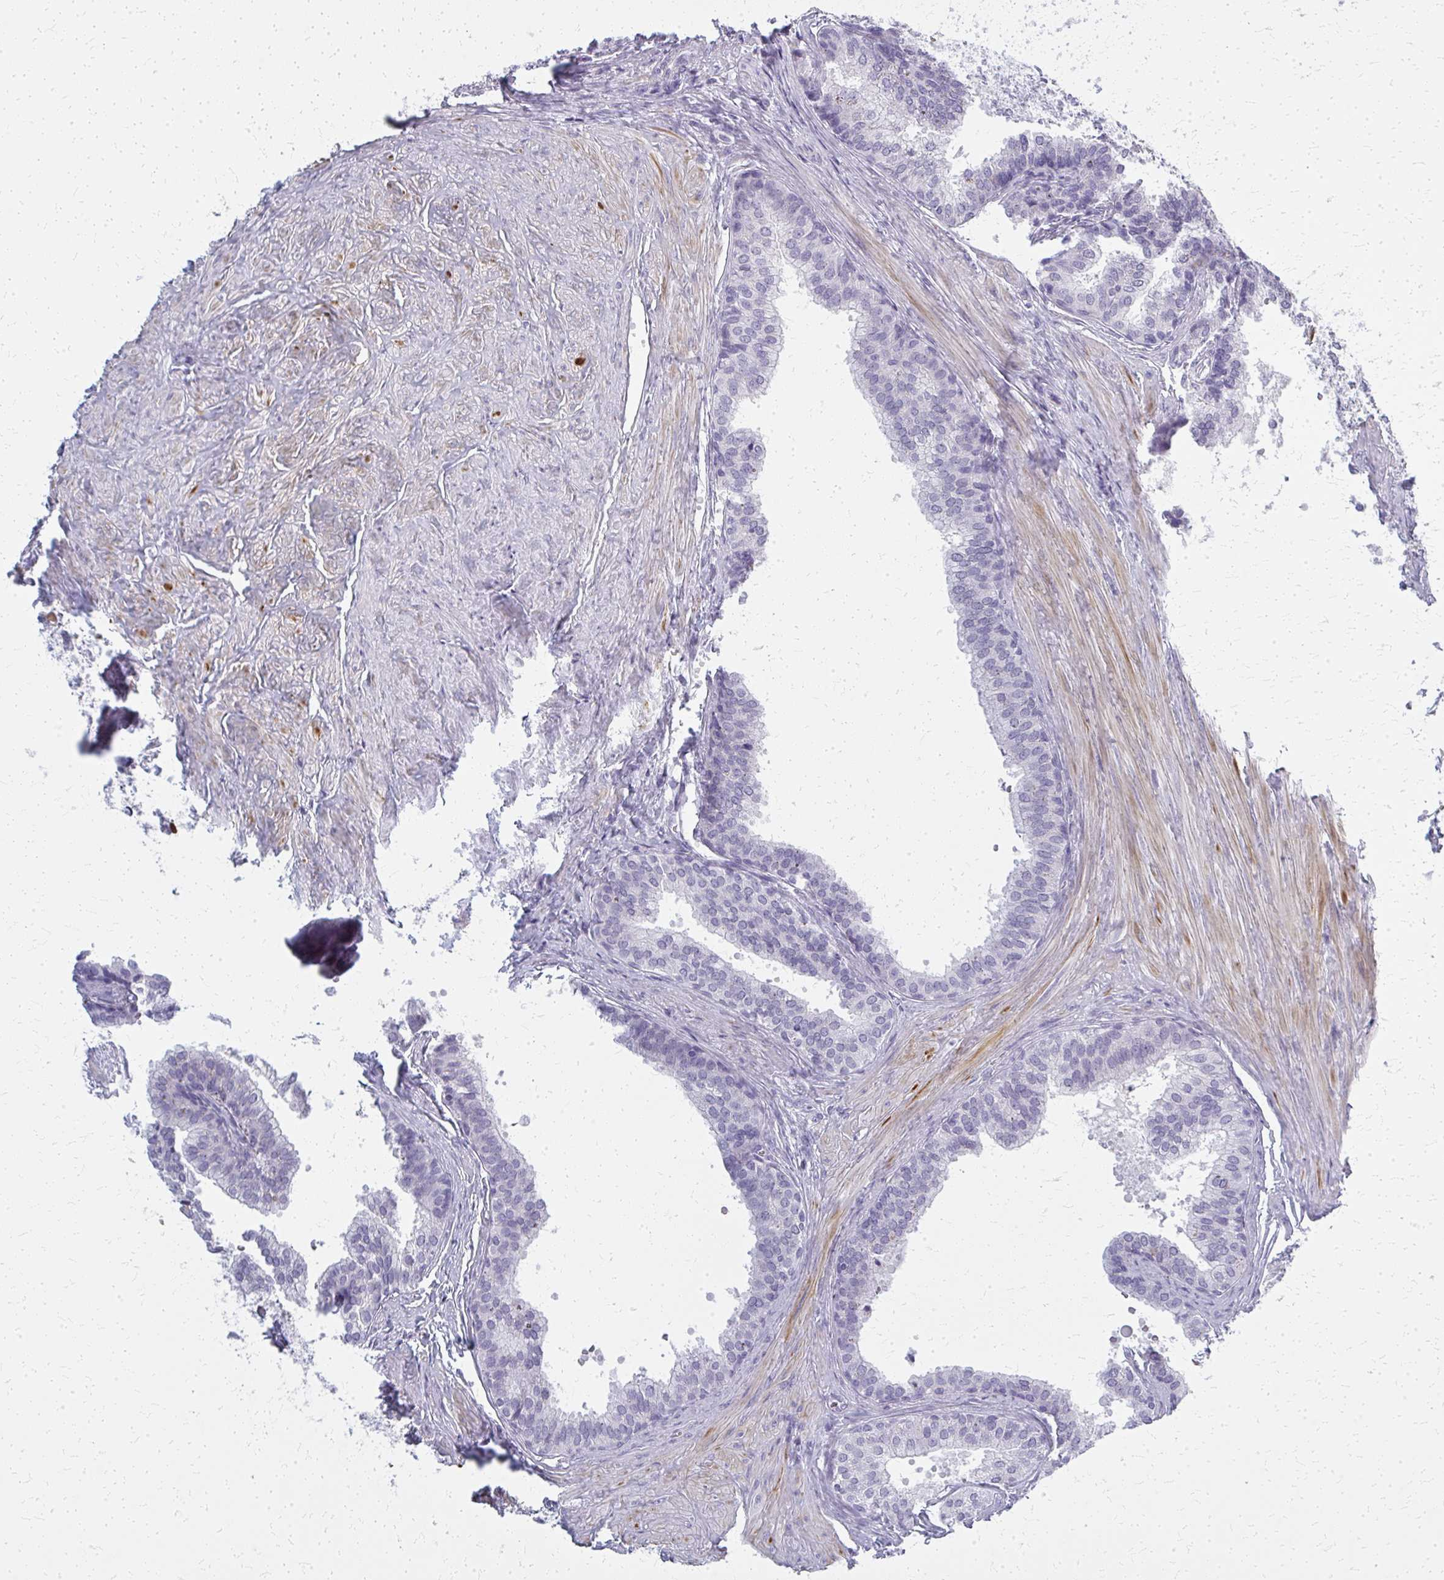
{"staining": {"intensity": "negative", "quantity": "none", "location": "none"}, "tissue": "prostate", "cell_type": "Glandular cells", "image_type": "normal", "snomed": [{"axis": "morphology", "description": "Normal tissue, NOS"}, {"axis": "topography", "description": "Prostate"}, {"axis": "topography", "description": "Peripheral nerve tissue"}], "caption": "The IHC image has no significant positivity in glandular cells of prostate.", "gene": "CASQ2", "patient": {"sex": "male", "age": 55}}